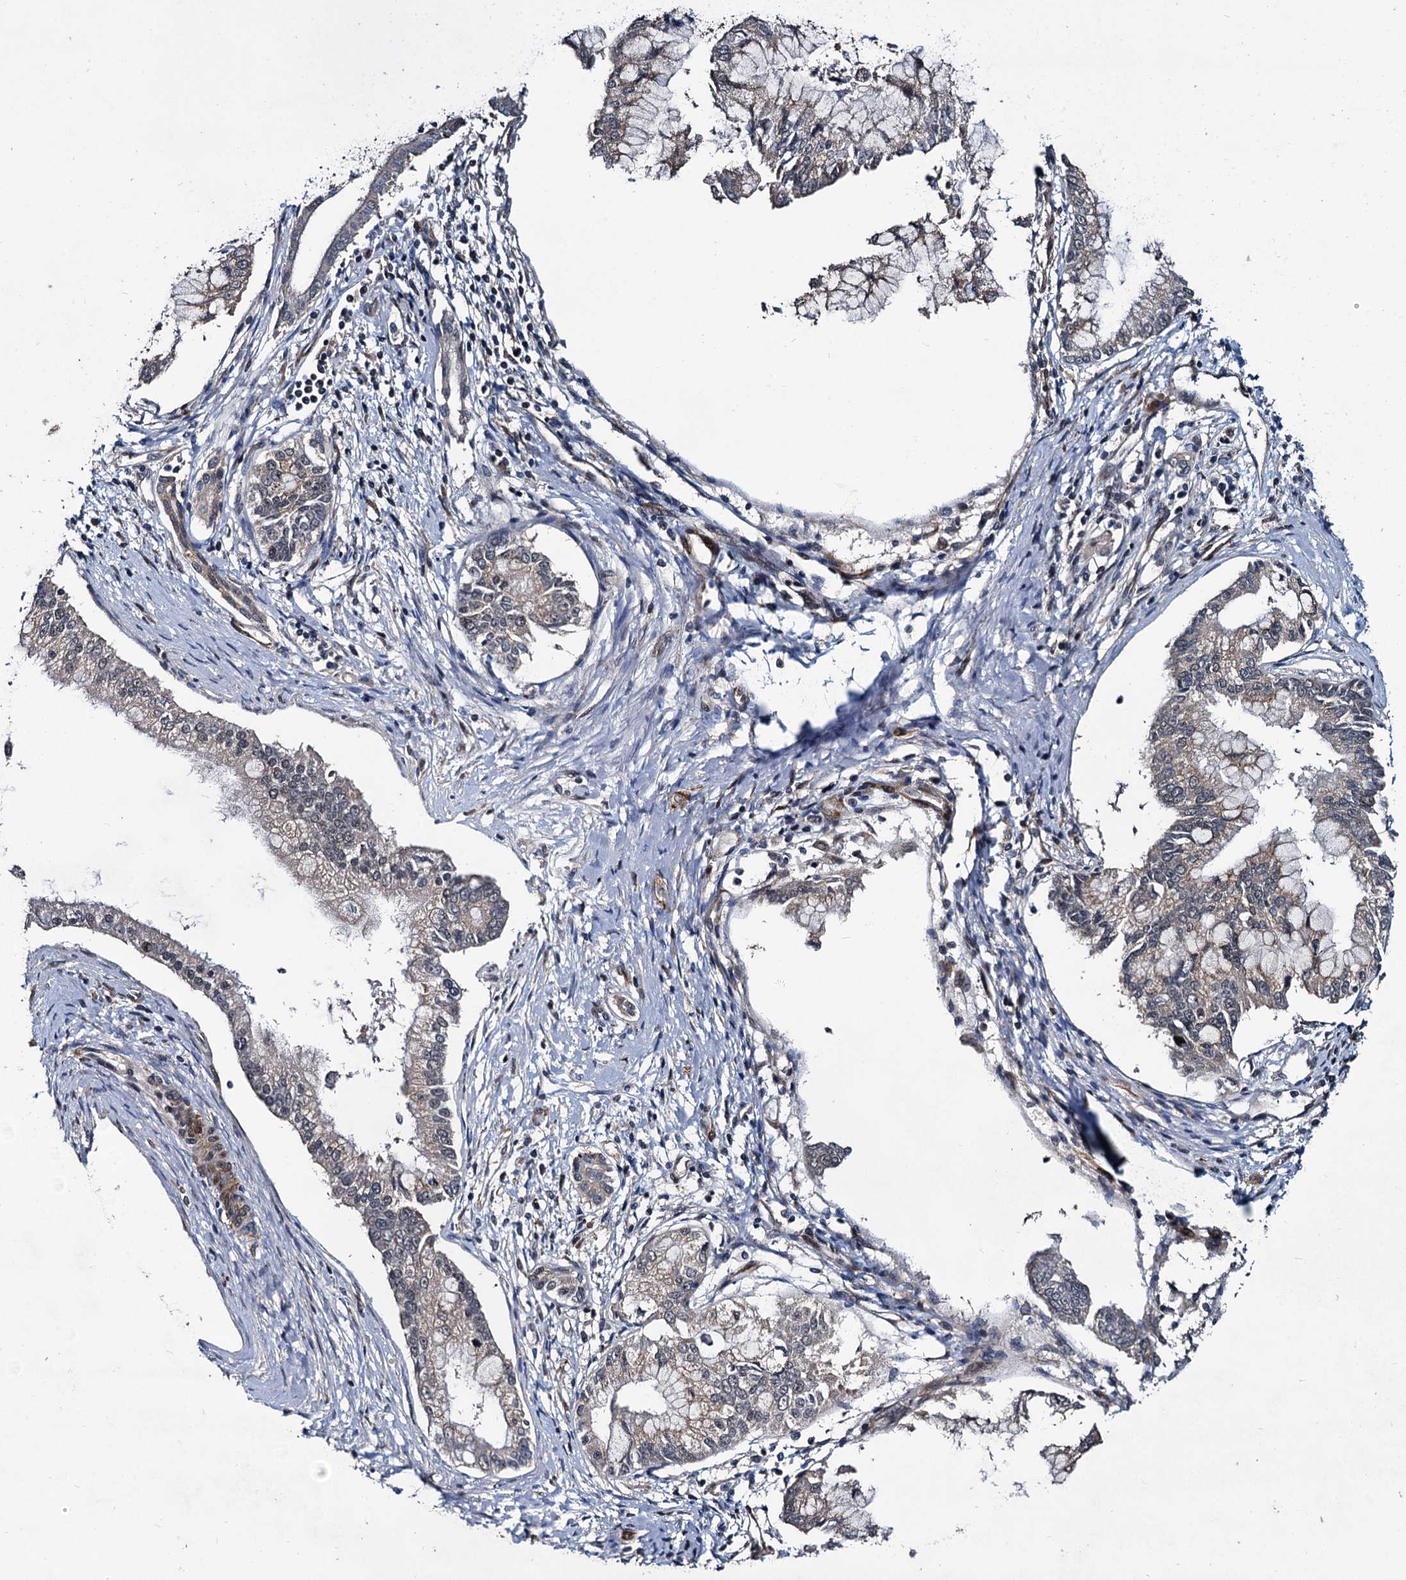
{"staining": {"intensity": "weak", "quantity": "<25%", "location": "cytoplasmic/membranous"}, "tissue": "pancreatic cancer", "cell_type": "Tumor cells", "image_type": "cancer", "snomed": [{"axis": "morphology", "description": "Adenocarcinoma, NOS"}, {"axis": "topography", "description": "Pancreas"}], "caption": "Pancreatic cancer (adenocarcinoma) was stained to show a protein in brown. There is no significant positivity in tumor cells.", "gene": "ARHGAP42", "patient": {"sex": "male", "age": 46}}